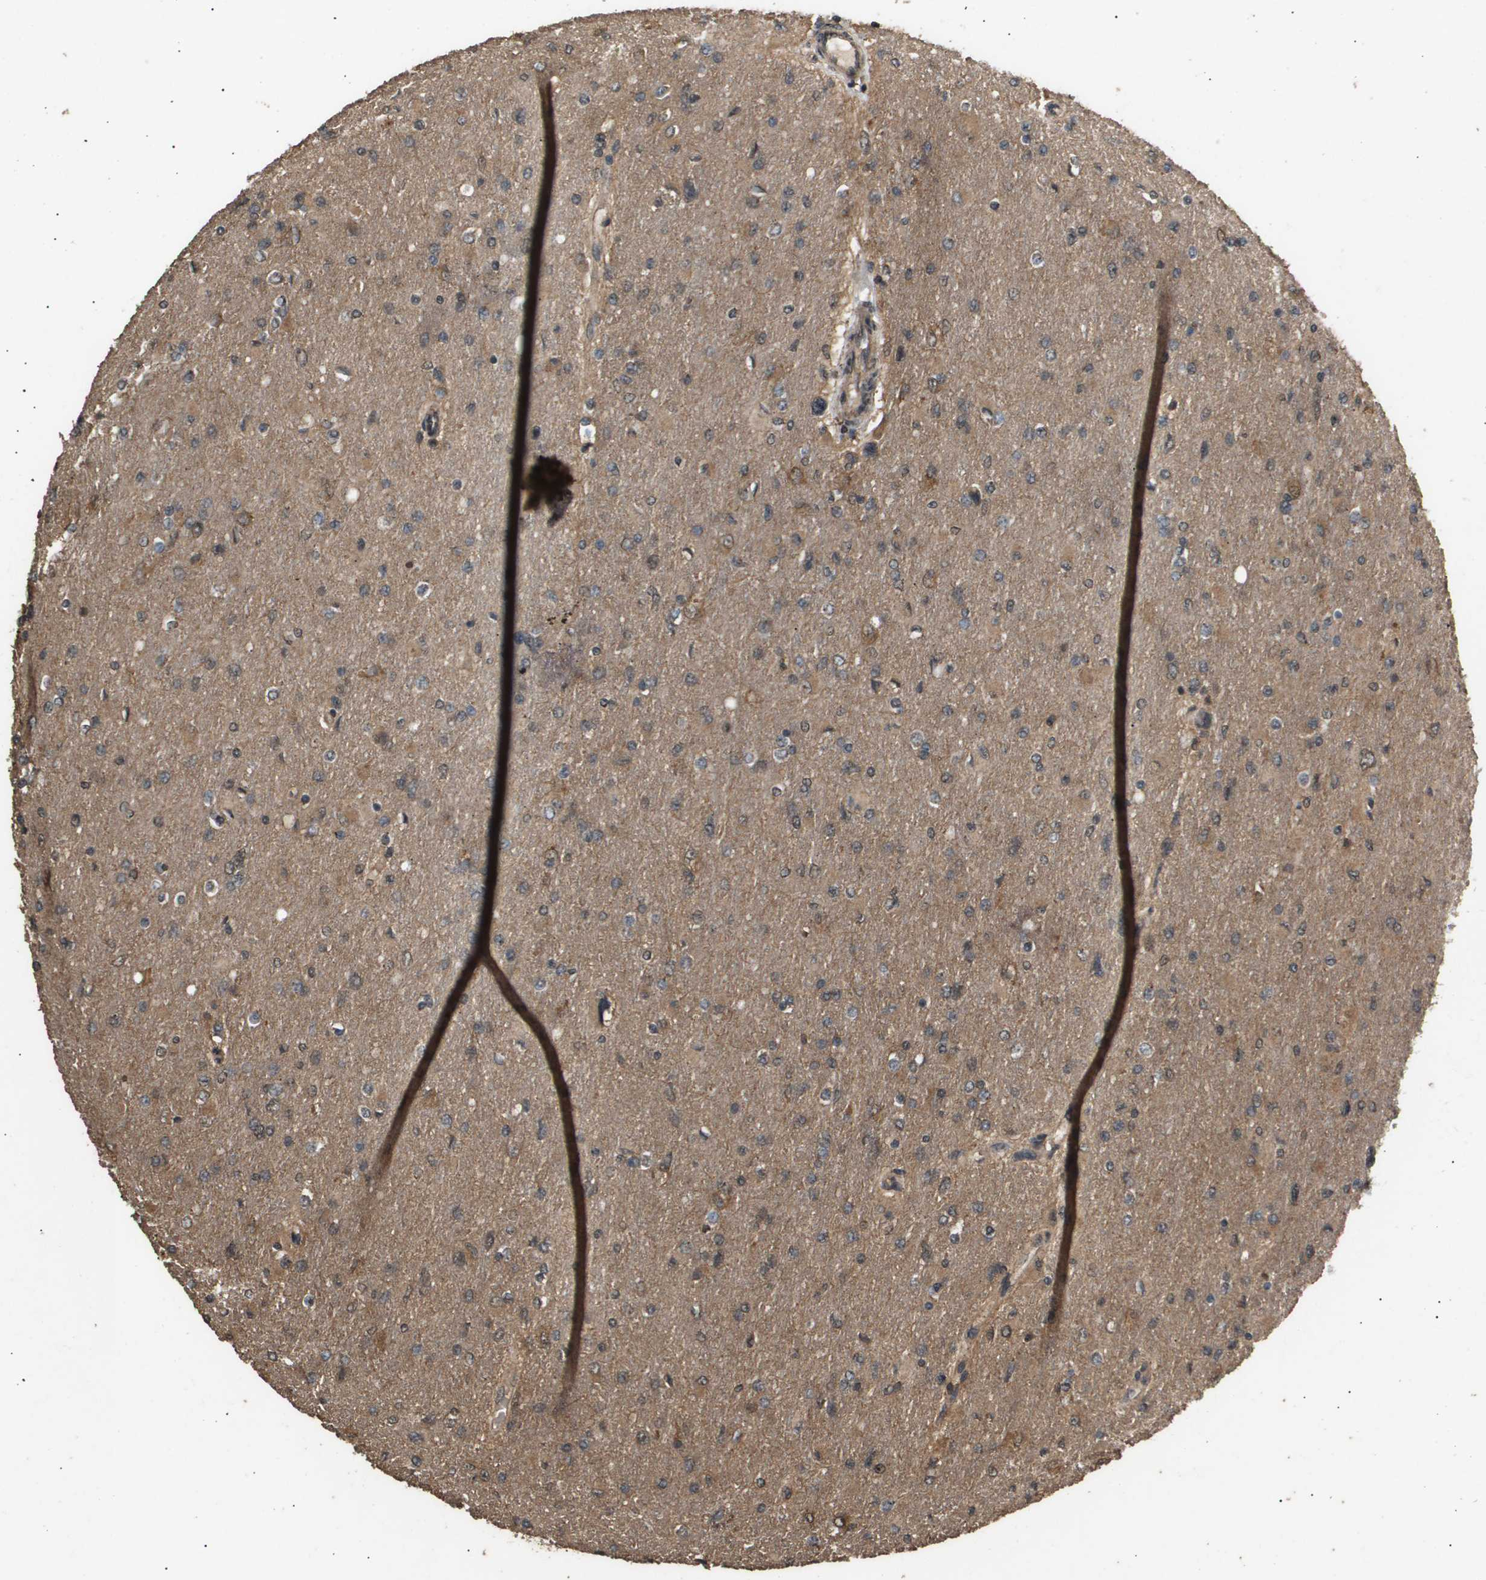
{"staining": {"intensity": "moderate", "quantity": "25%-75%", "location": "cytoplasmic/membranous"}, "tissue": "glioma", "cell_type": "Tumor cells", "image_type": "cancer", "snomed": [{"axis": "morphology", "description": "Glioma, malignant, High grade"}, {"axis": "topography", "description": "Cerebral cortex"}], "caption": "Human malignant glioma (high-grade) stained for a protein (brown) demonstrates moderate cytoplasmic/membranous positive positivity in approximately 25%-75% of tumor cells.", "gene": "ING1", "patient": {"sex": "female", "age": 36}}